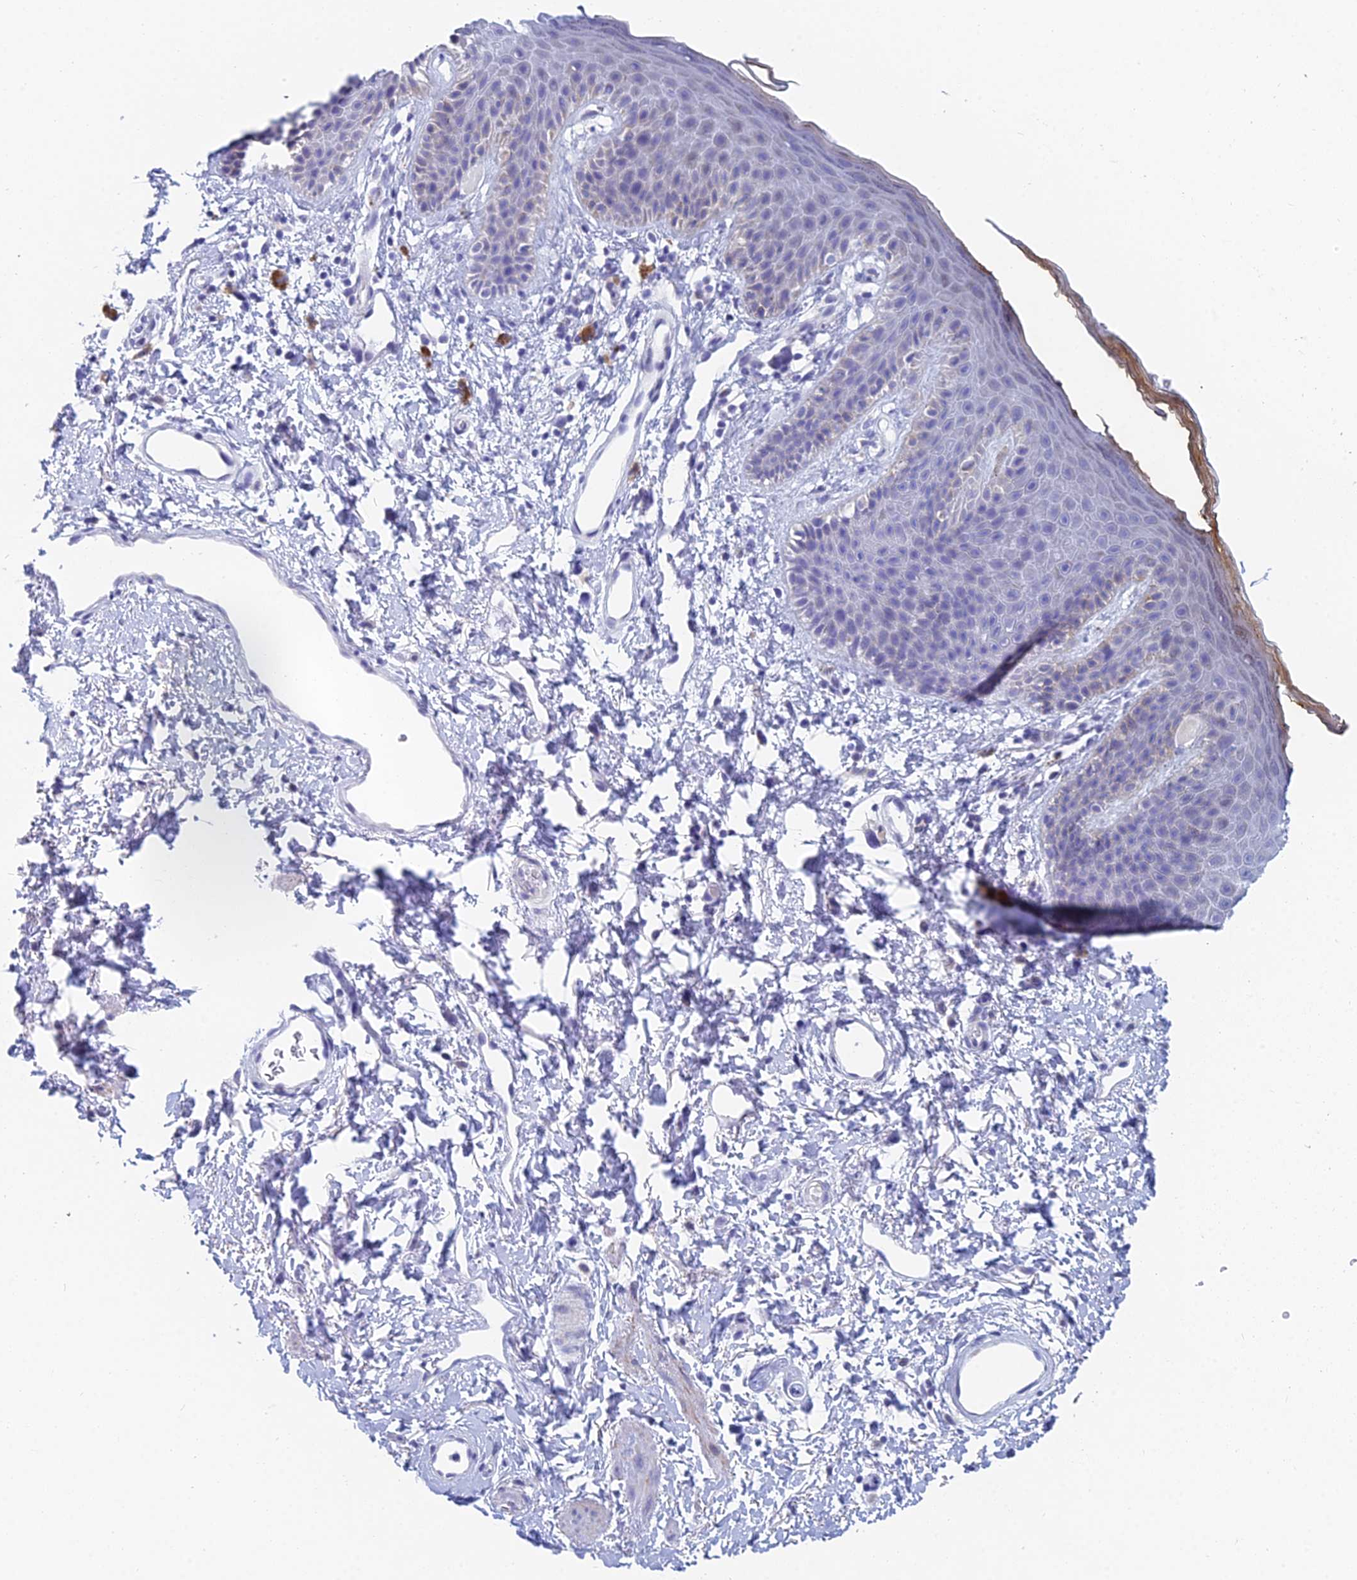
{"staining": {"intensity": "moderate", "quantity": "<25%", "location": "cytoplasmic/membranous"}, "tissue": "skin", "cell_type": "Epidermal cells", "image_type": "normal", "snomed": [{"axis": "morphology", "description": "Normal tissue, NOS"}, {"axis": "topography", "description": "Anal"}], "caption": "High-power microscopy captured an immunohistochemistry photomicrograph of unremarkable skin, revealing moderate cytoplasmic/membranous positivity in approximately <25% of epidermal cells.", "gene": "ACSM1", "patient": {"sex": "female", "age": 46}}